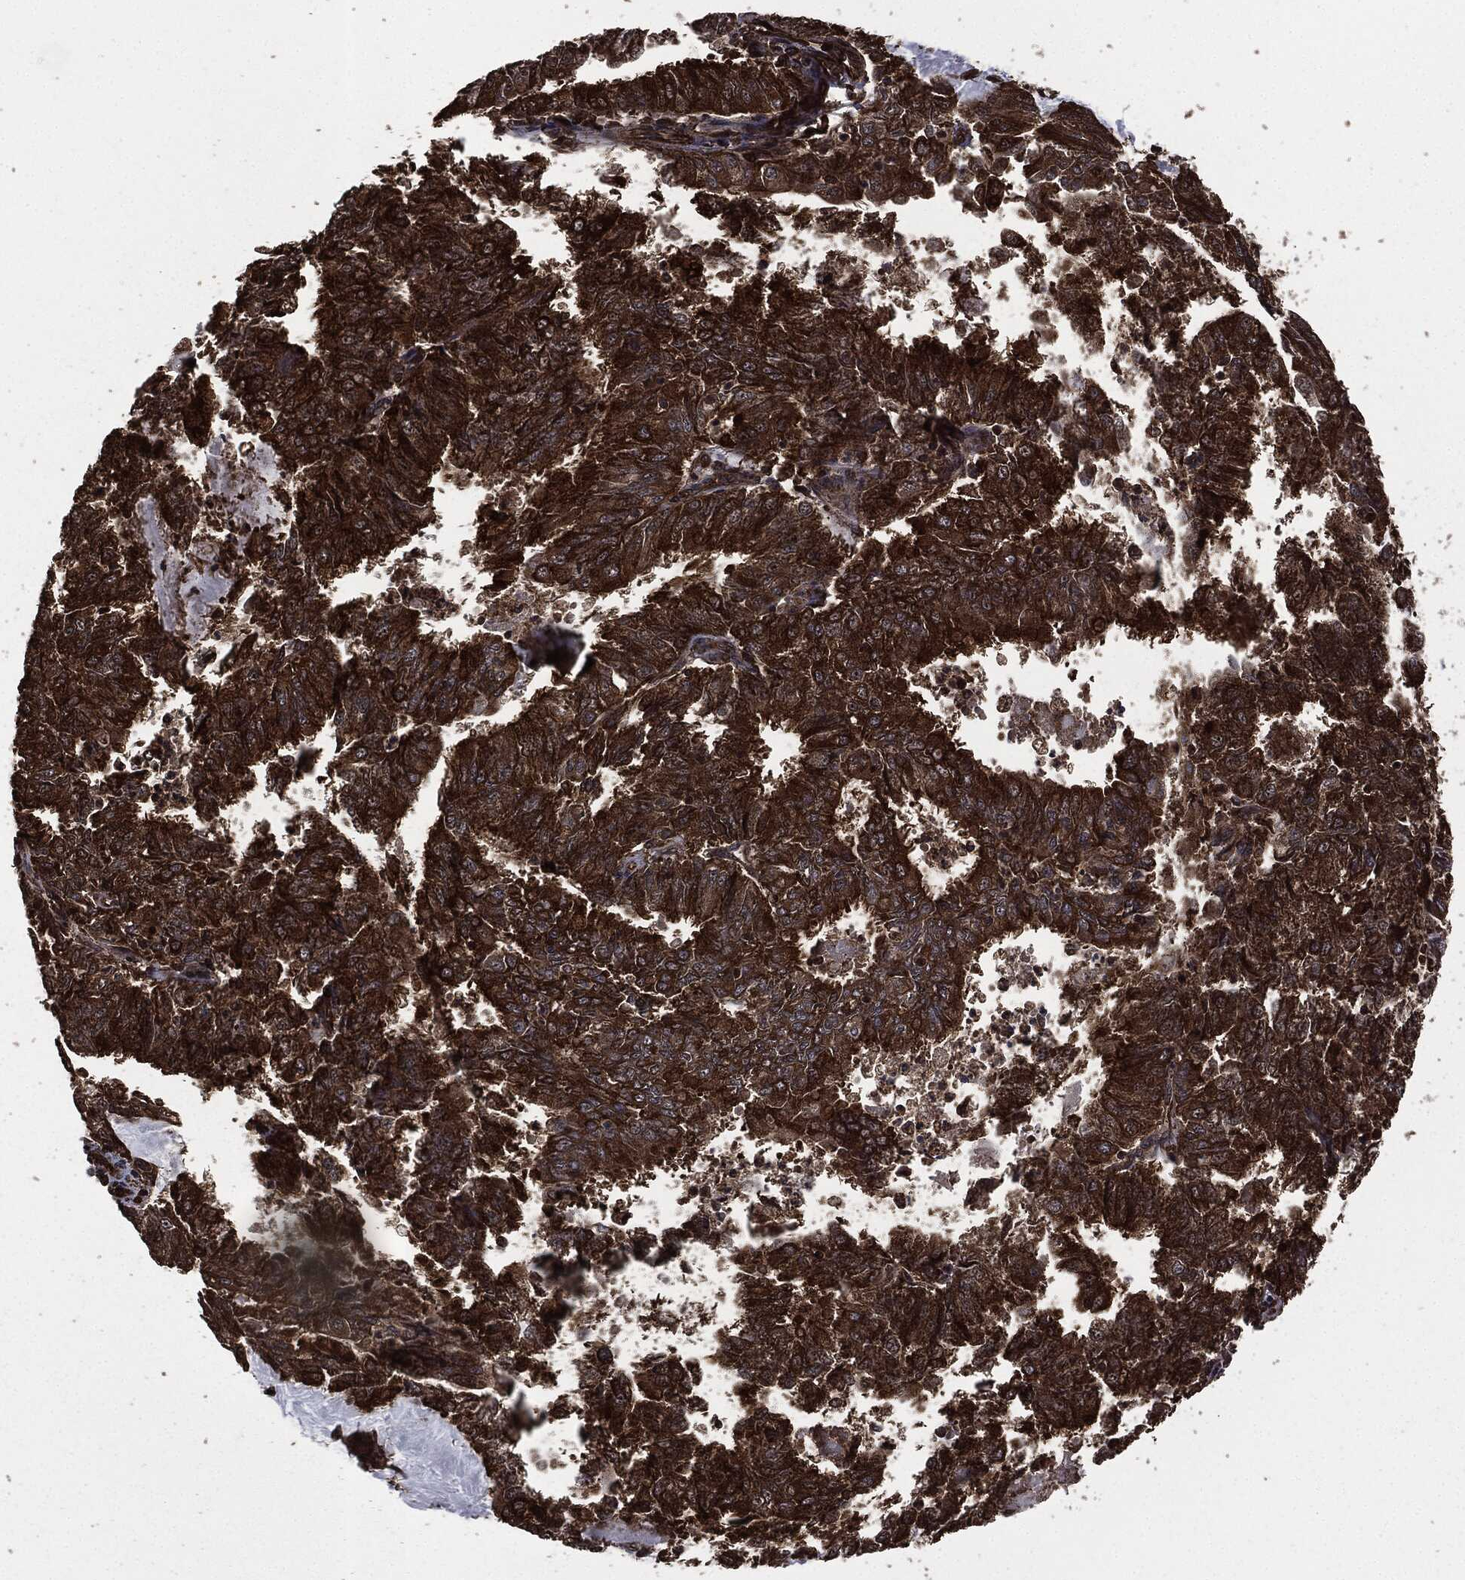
{"staining": {"intensity": "strong", "quantity": ">75%", "location": "cytoplasmic/membranous"}, "tissue": "endometrial cancer", "cell_type": "Tumor cells", "image_type": "cancer", "snomed": [{"axis": "morphology", "description": "Adenocarcinoma, NOS"}, {"axis": "topography", "description": "Endometrium"}], "caption": "An image of endometrial adenocarcinoma stained for a protein exhibits strong cytoplasmic/membranous brown staining in tumor cells.", "gene": "HRAS", "patient": {"sex": "female", "age": 57}}